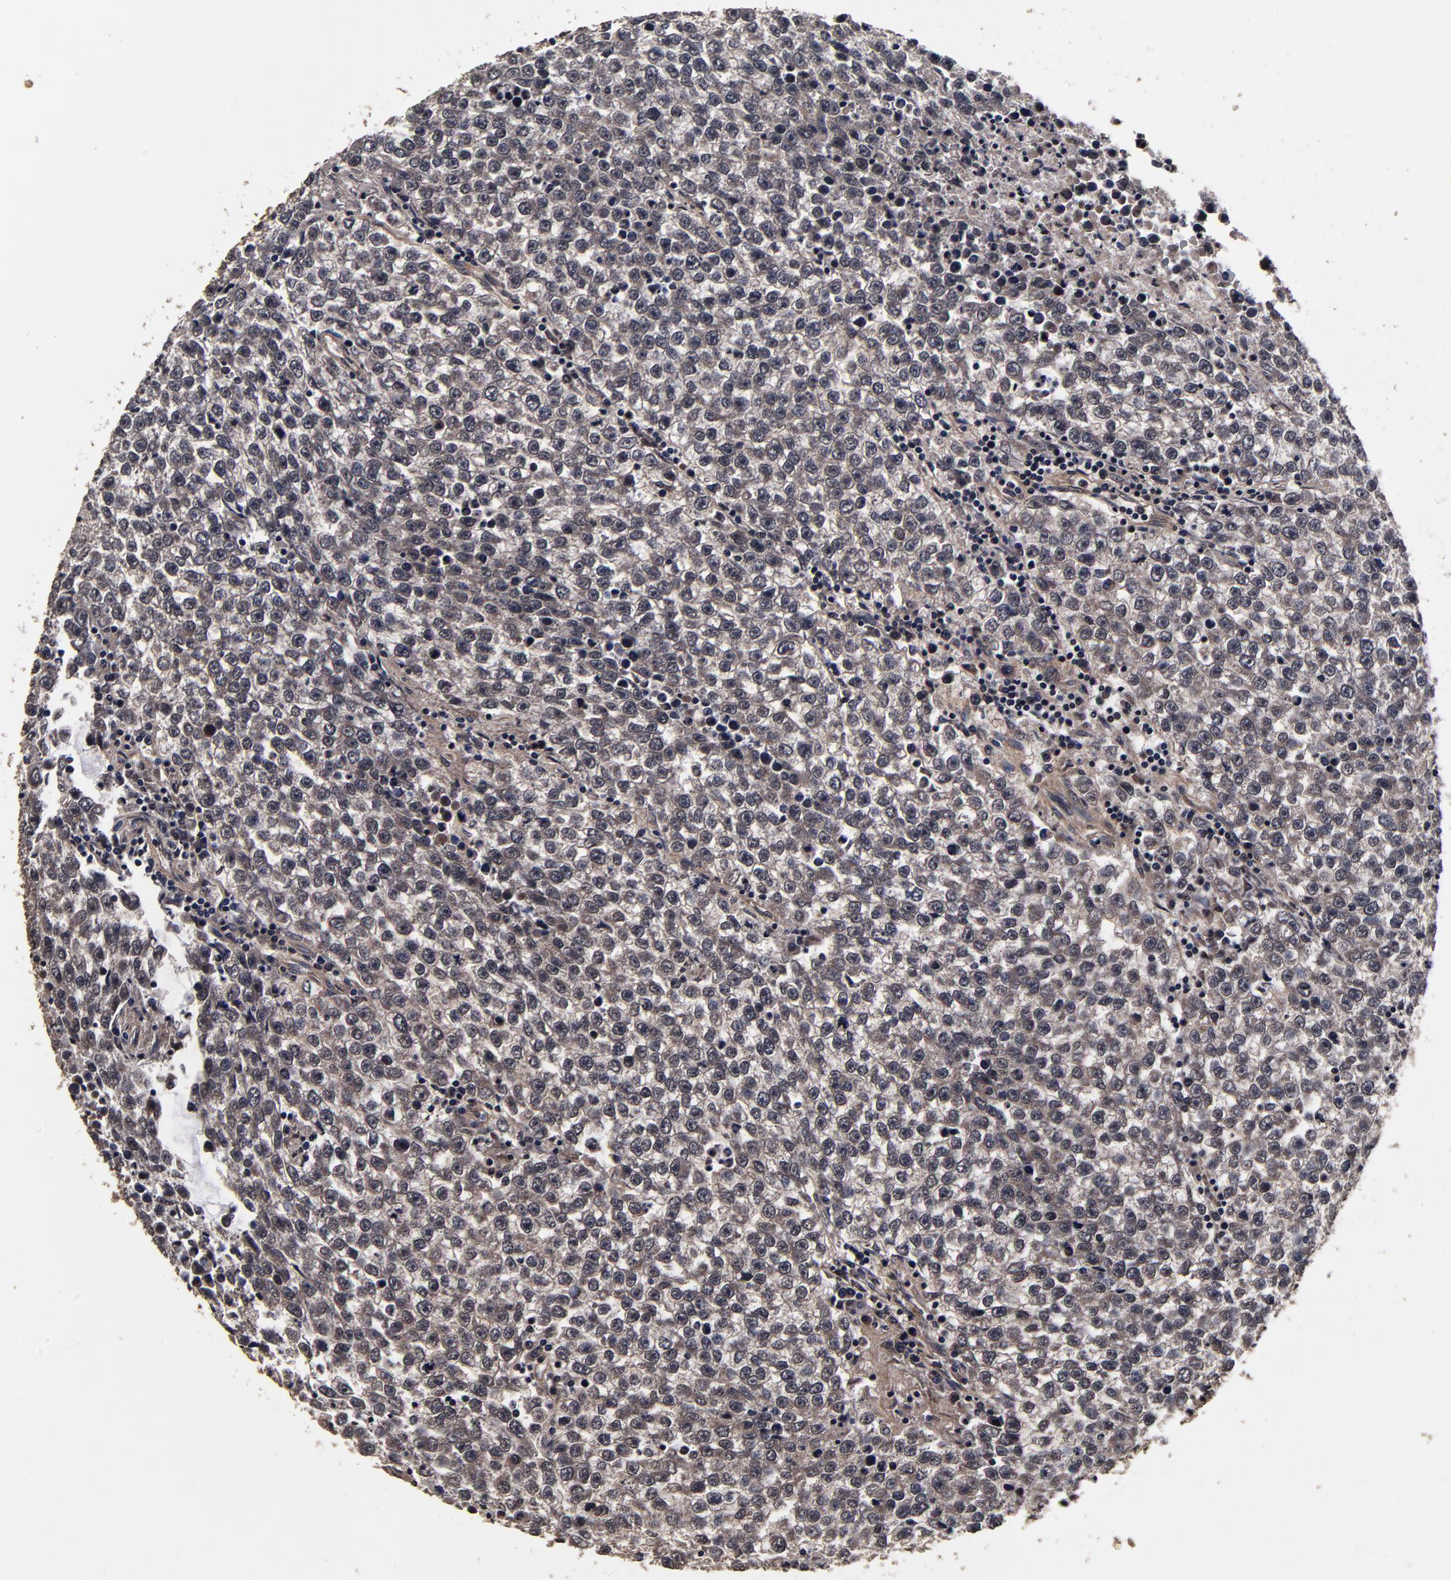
{"staining": {"intensity": "weak", "quantity": "25%-75%", "location": "cytoplasmic/membranous"}, "tissue": "testis cancer", "cell_type": "Tumor cells", "image_type": "cancer", "snomed": [{"axis": "morphology", "description": "Seminoma, NOS"}, {"axis": "topography", "description": "Testis"}], "caption": "Immunohistochemical staining of testis cancer (seminoma) displays weak cytoplasmic/membranous protein staining in approximately 25%-75% of tumor cells.", "gene": "MMP15", "patient": {"sex": "male", "age": 36}}